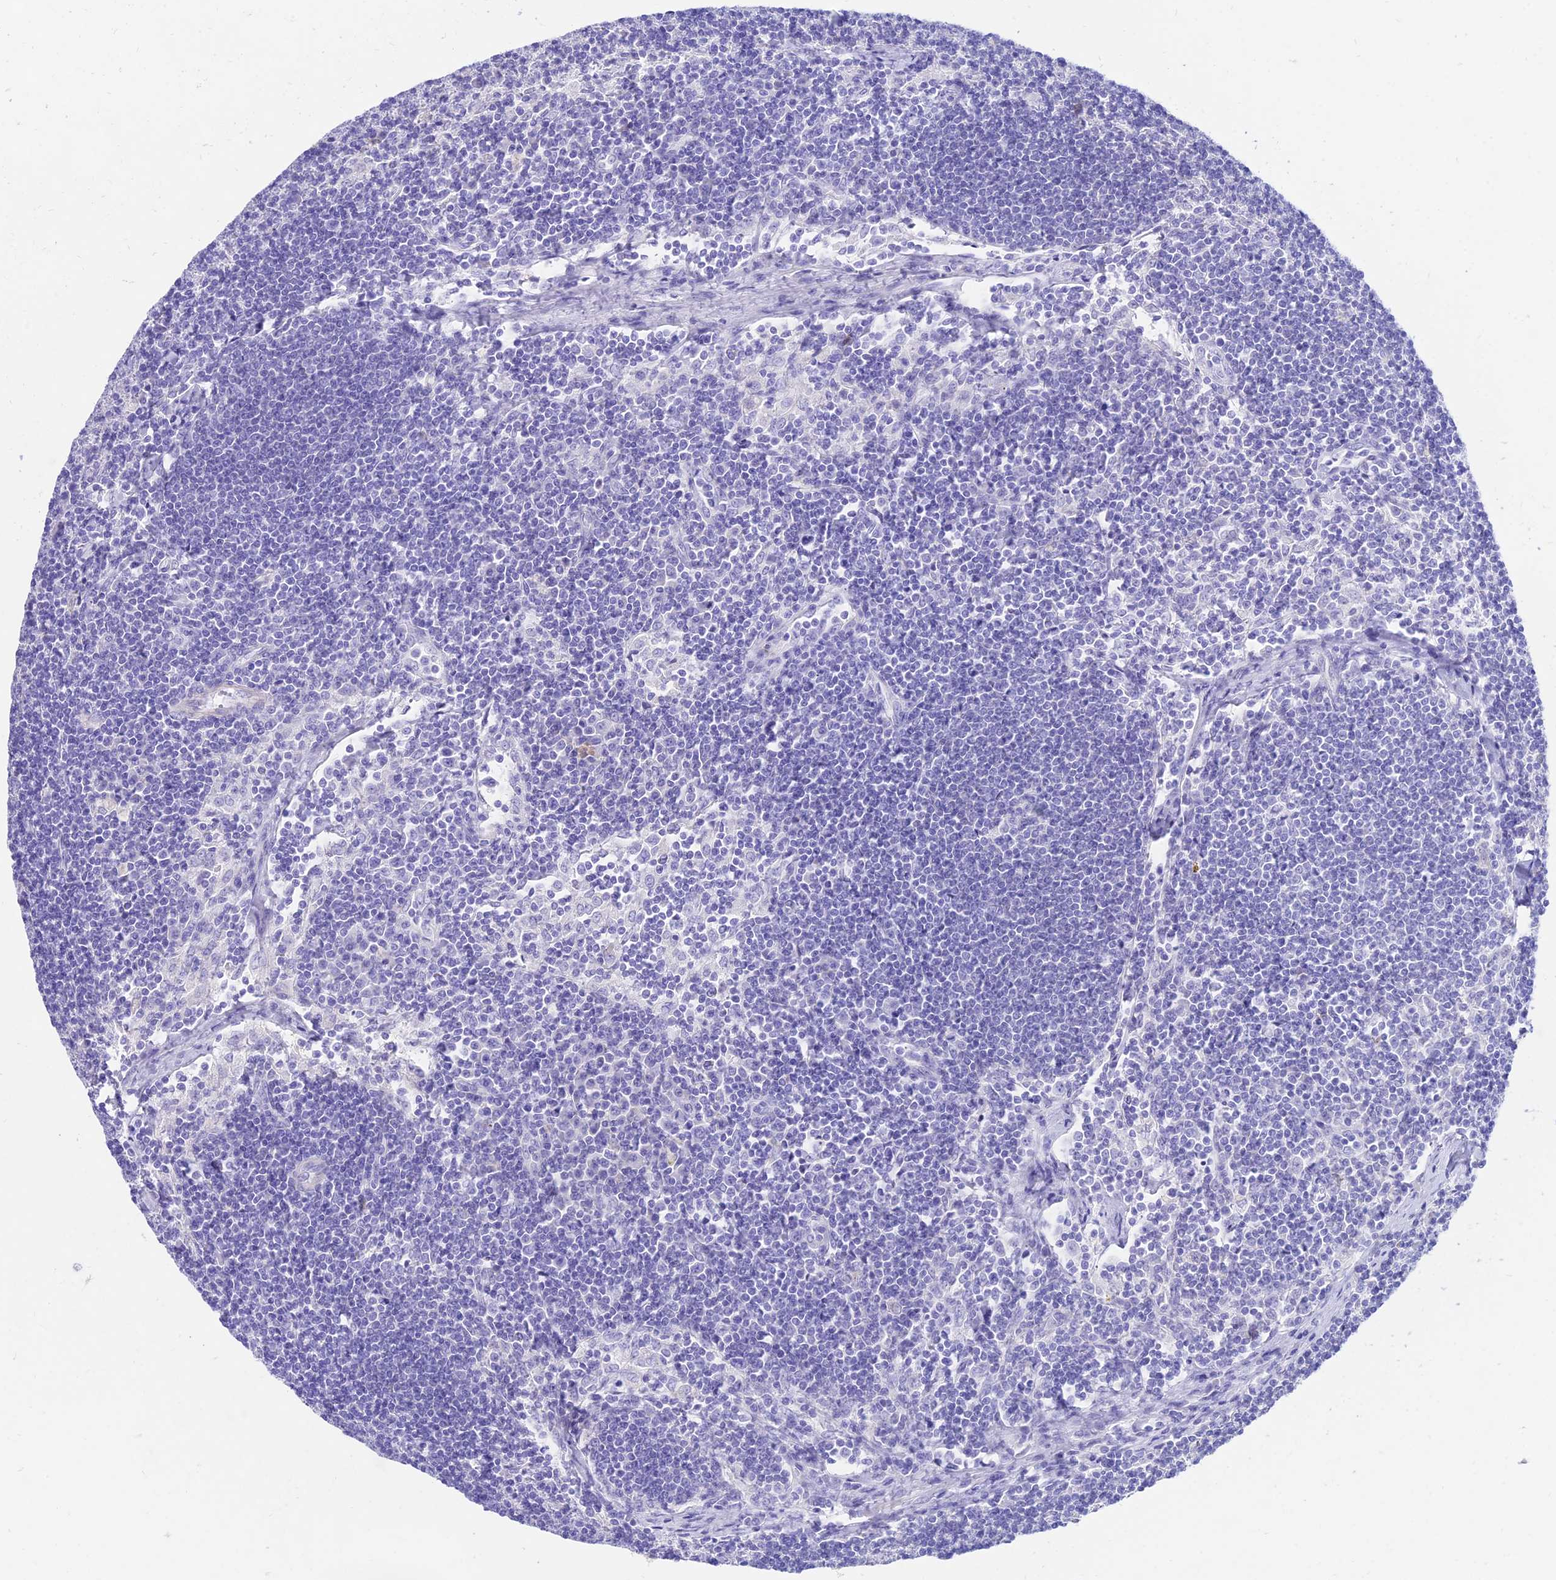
{"staining": {"intensity": "negative", "quantity": "none", "location": "none"}, "tissue": "lymph node", "cell_type": "Germinal center cells", "image_type": "normal", "snomed": [{"axis": "morphology", "description": "Normal tissue, NOS"}, {"axis": "topography", "description": "Lymph node"}], "caption": "Germinal center cells are negative for protein expression in unremarkable human lymph node. (DAB IHC with hematoxylin counter stain).", "gene": "TAC3", "patient": {"sex": "male", "age": 24}}